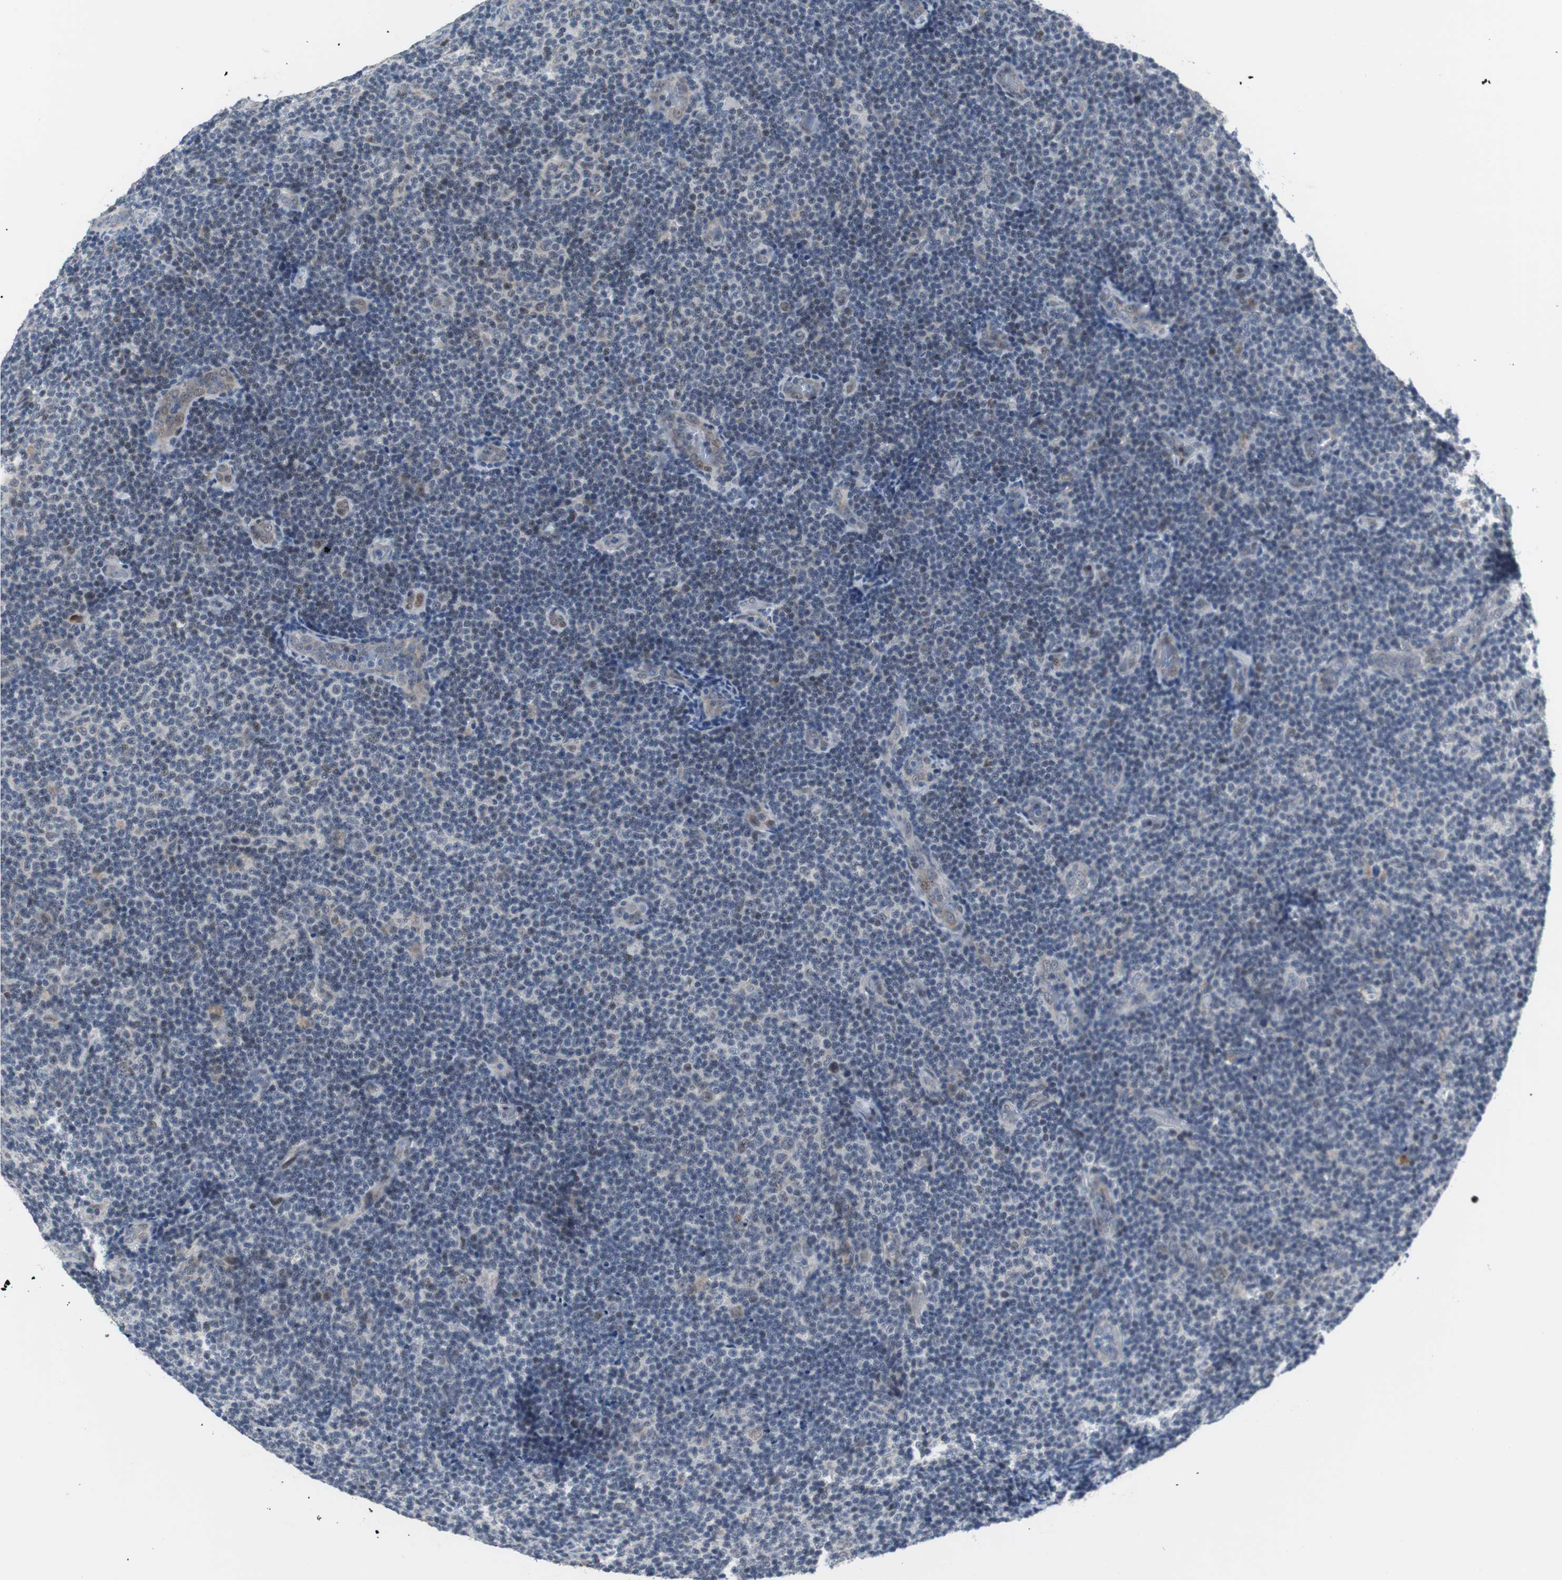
{"staining": {"intensity": "weak", "quantity": "<25%", "location": "nuclear"}, "tissue": "lymphoma", "cell_type": "Tumor cells", "image_type": "cancer", "snomed": [{"axis": "morphology", "description": "Malignant lymphoma, non-Hodgkin's type, Low grade"}, {"axis": "topography", "description": "Lymph node"}], "caption": "This is an immunohistochemistry image of human low-grade malignant lymphoma, non-Hodgkin's type. There is no positivity in tumor cells.", "gene": "TP63", "patient": {"sex": "male", "age": 83}}